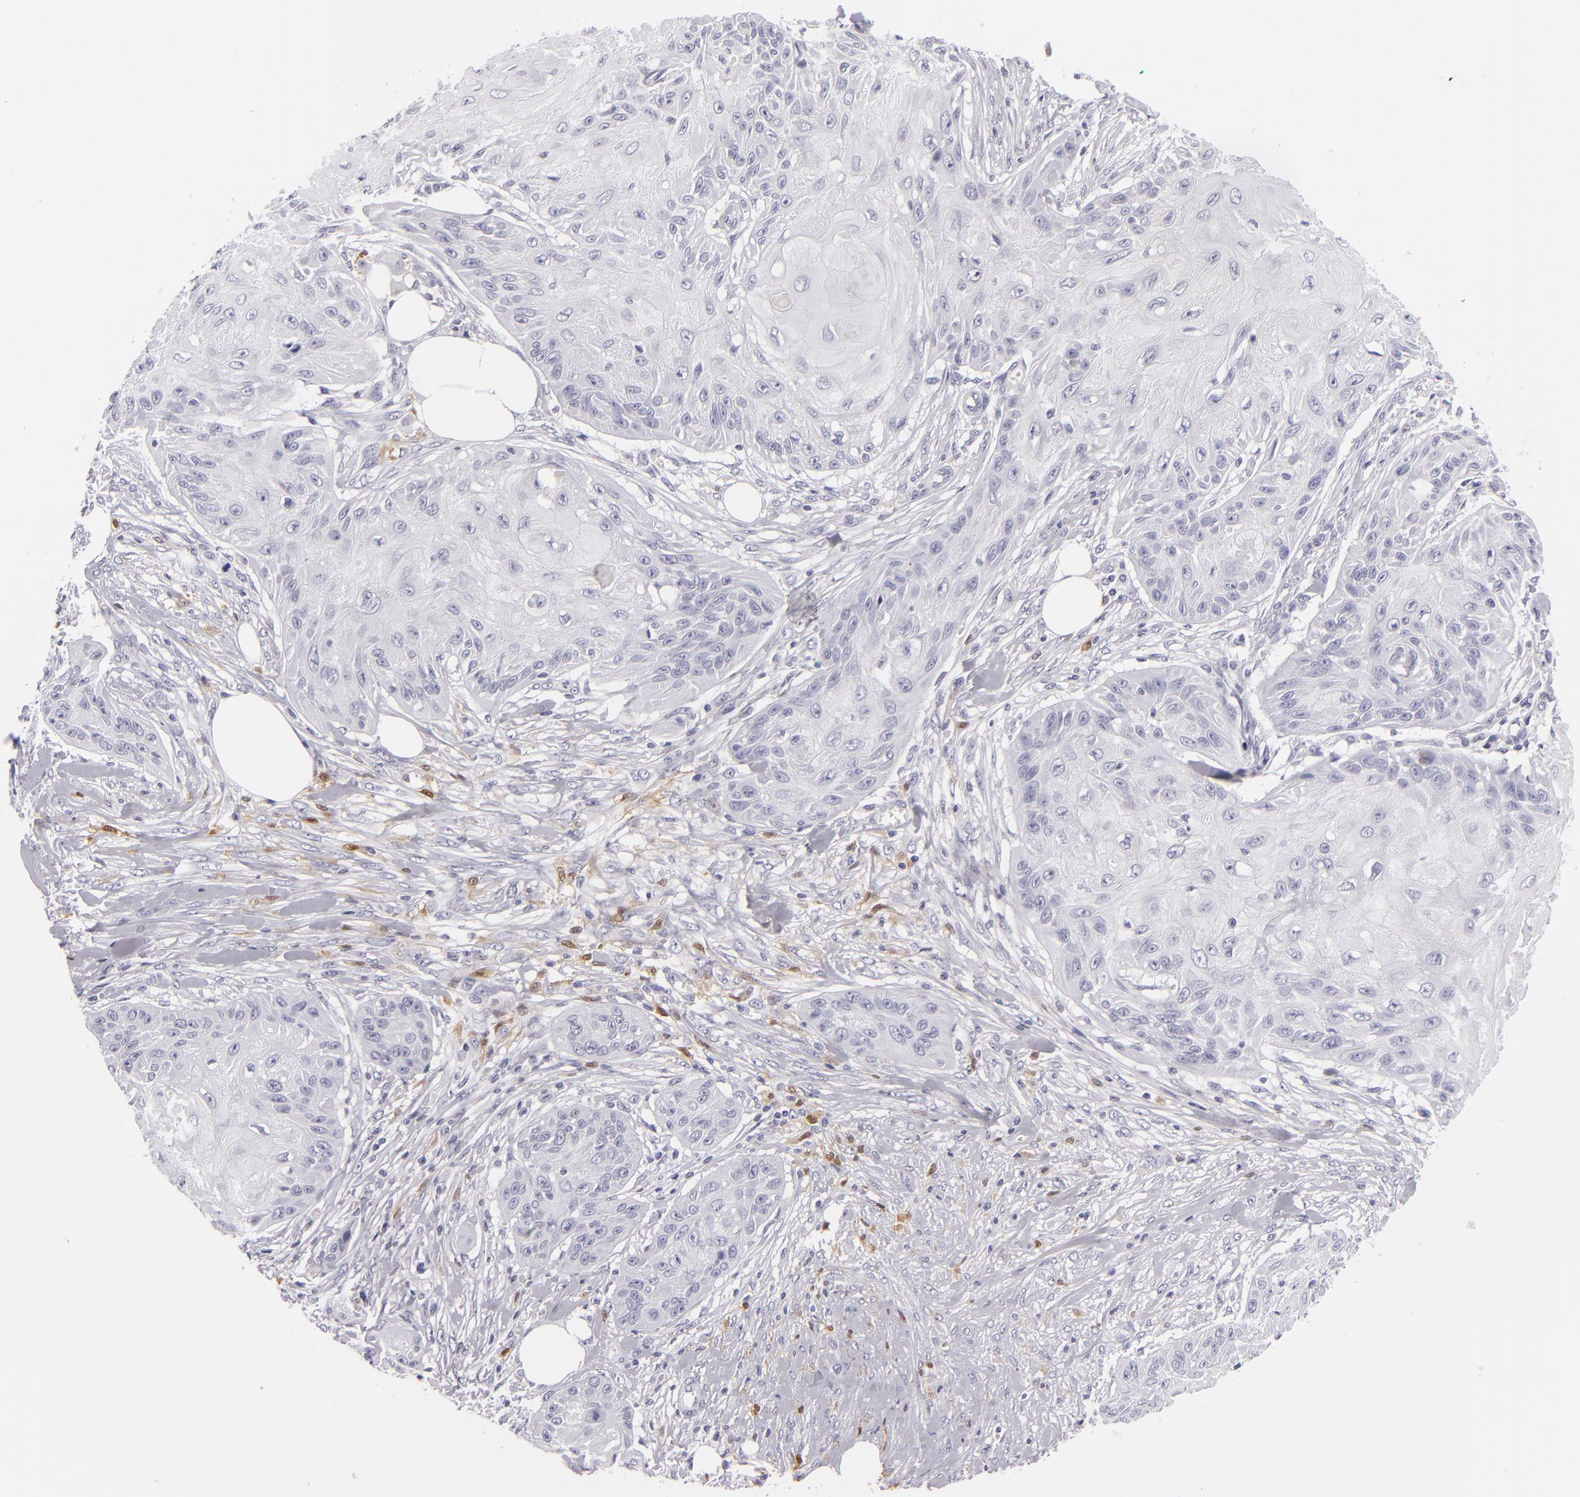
{"staining": {"intensity": "negative", "quantity": "none", "location": "none"}, "tissue": "skin cancer", "cell_type": "Tumor cells", "image_type": "cancer", "snomed": [{"axis": "morphology", "description": "Squamous cell carcinoma, NOS"}, {"axis": "topography", "description": "Skin"}], "caption": "Immunohistochemistry photomicrograph of human squamous cell carcinoma (skin) stained for a protein (brown), which shows no positivity in tumor cells. (DAB immunohistochemistry with hematoxylin counter stain).", "gene": "F13A1", "patient": {"sex": "female", "age": 88}}